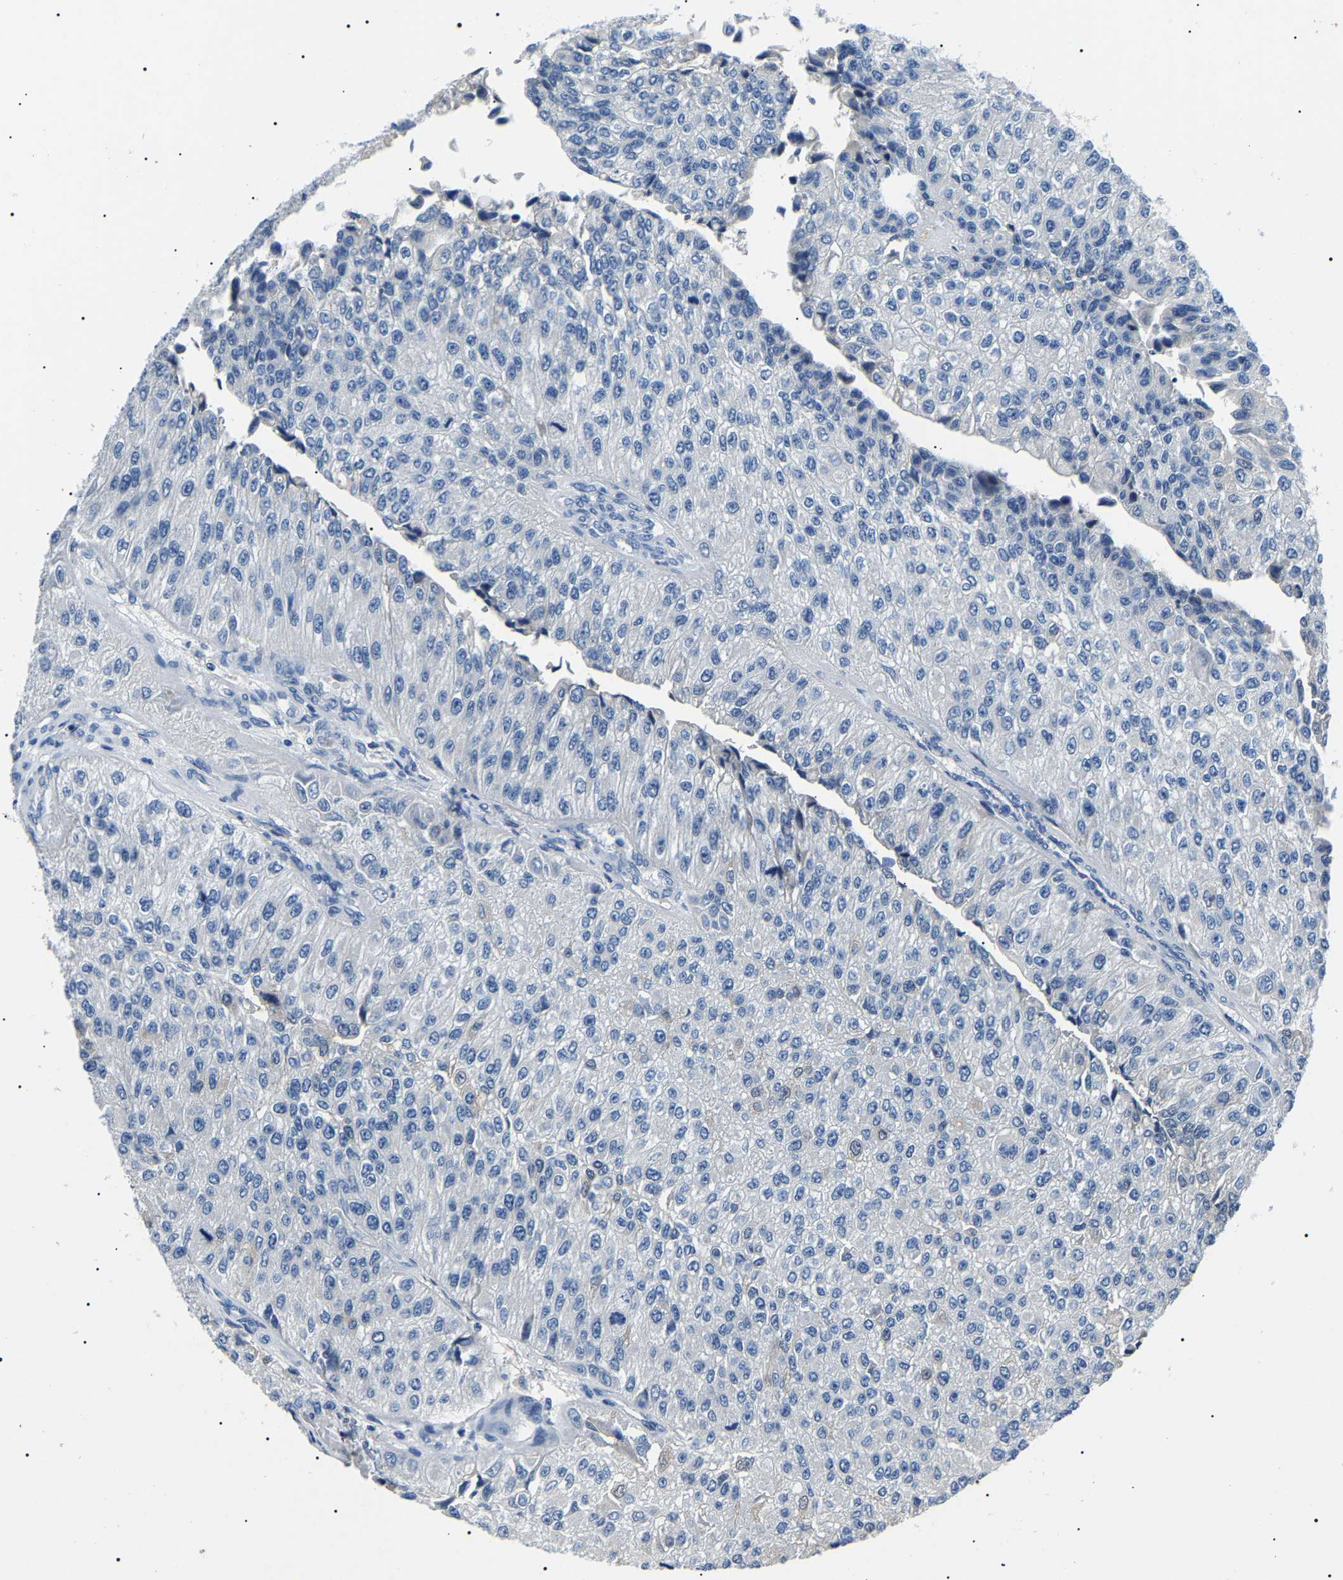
{"staining": {"intensity": "negative", "quantity": "none", "location": "none"}, "tissue": "urothelial cancer", "cell_type": "Tumor cells", "image_type": "cancer", "snomed": [{"axis": "morphology", "description": "Urothelial carcinoma, High grade"}, {"axis": "topography", "description": "Kidney"}, {"axis": "topography", "description": "Urinary bladder"}], "caption": "Tumor cells show no significant protein staining in urothelial cancer.", "gene": "KLK15", "patient": {"sex": "male", "age": 77}}